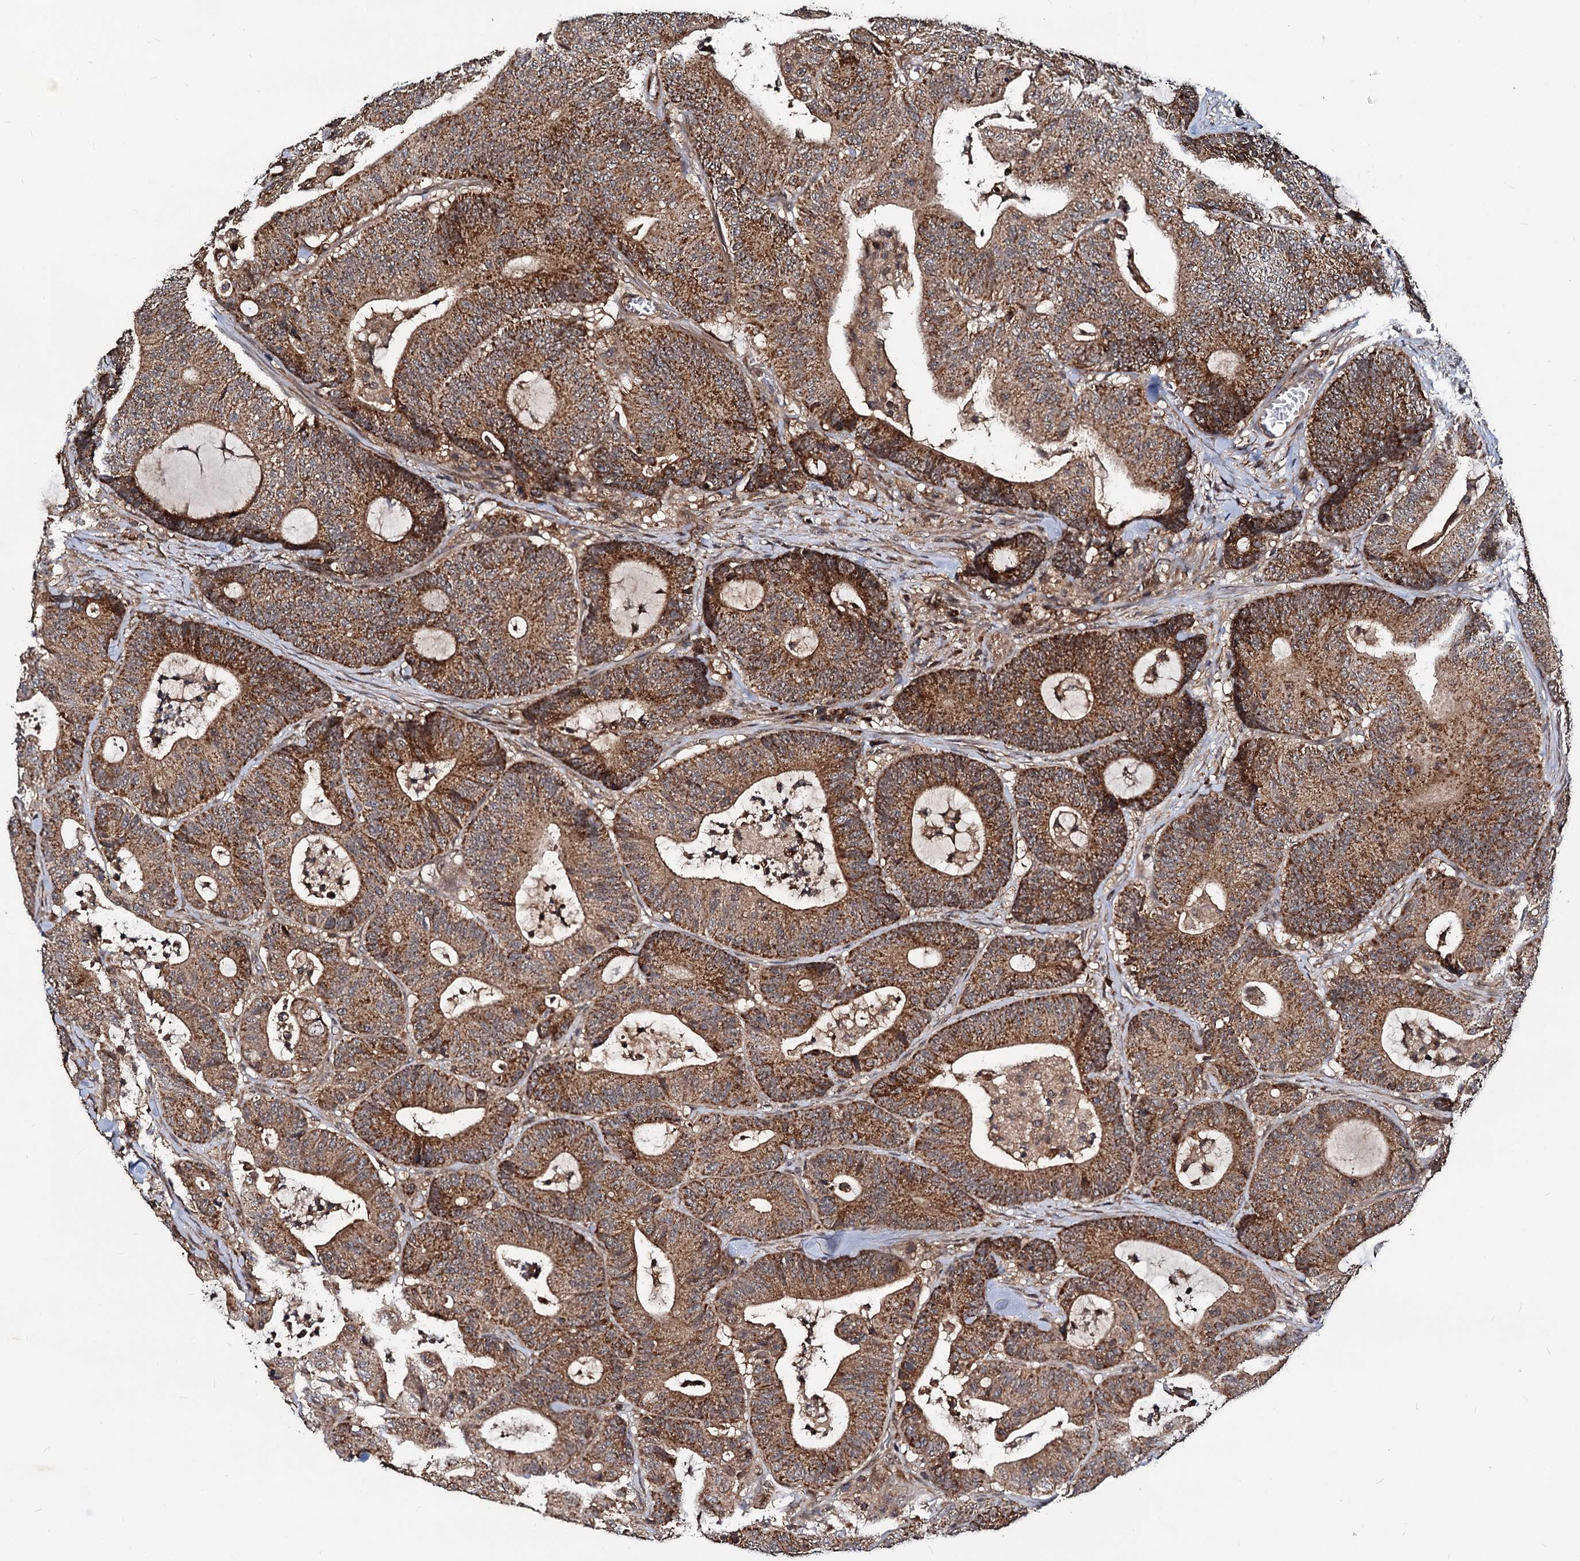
{"staining": {"intensity": "strong", "quantity": ">75%", "location": "cytoplasmic/membranous"}, "tissue": "colorectal cancer", "cell_type": "Tumor cells", "image_type": "cancer", "snomed": [{"axis": "morphology", "description": "Adenocarcinoma, NOS"}, {"axis": "topography", "description": "Colon"}], "caption": "Colorectal cancer (adenocarcinoma) stained for a protein demonstrates strong cytoplasmic/membranous positivity in tumor cells.", "gene": "CEP76", "patient": {"sex": "female", "age": 84}}